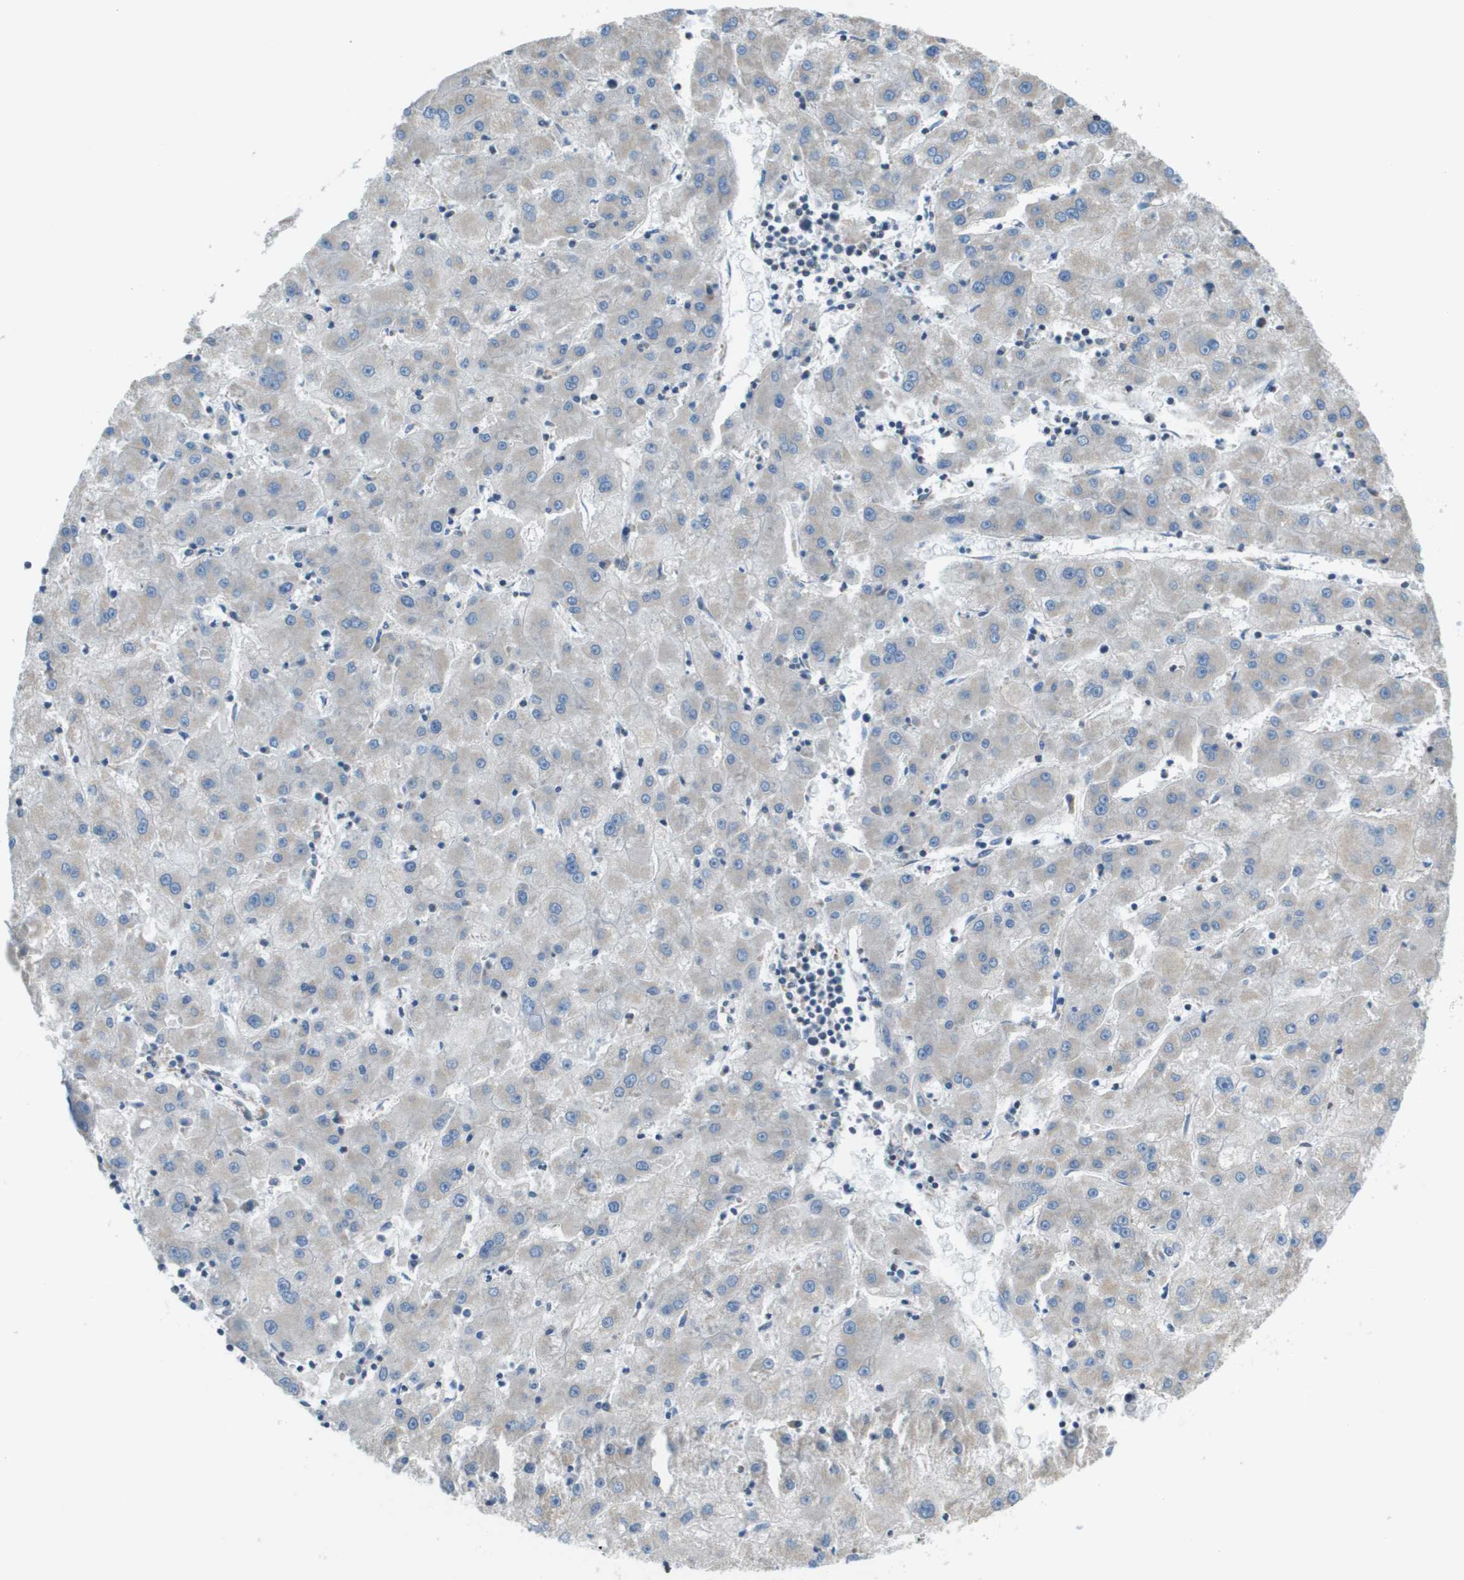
{"staining": {"intensity": "weak", "quantity": "<25%", "location": "cytoplasmic/membranous"}, "tissue": "liver cancer", "cell_type": "Tumor cells", "image_type": "cancer", "snomed": [{"axis": "morphology", "description": "Carcinoma, Hepatocellular, NOS"}, {"axis": "topography", "description": "Liver"}], "caption": "This is an IHC micrograph of human liver cancer (hepatocellular carcinoma). There is no staining in tumor cells.", "gene": "TAOK3", "patient": {"sex": "male", "age": 72}}